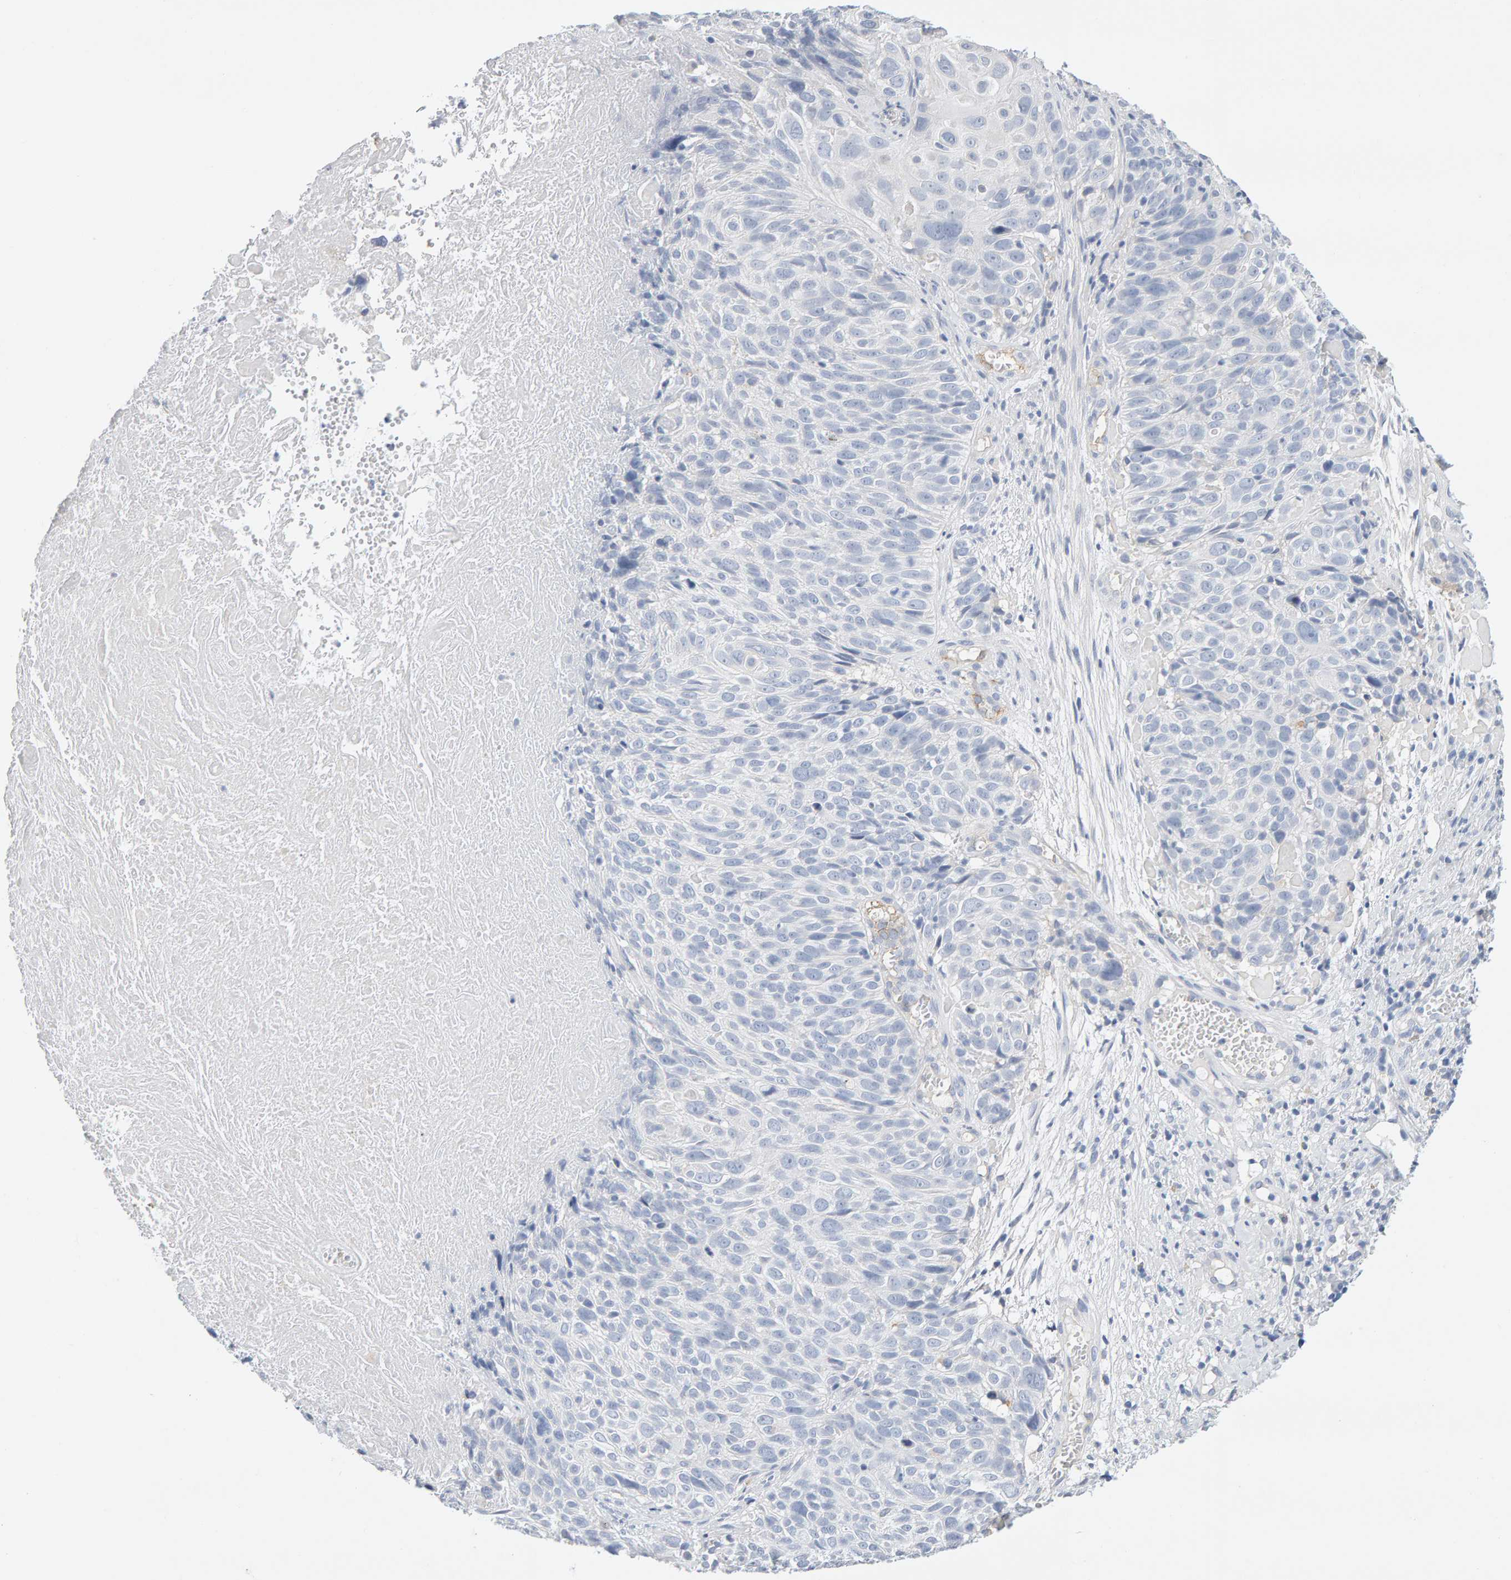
{"staining": {"intensity": "negative", "quantity": "none", "location": "none"}, "tissue": "cervical cancer", "cell_type": "Tumor cells", "image_type": "cancer", "snomed": [{"axis": "morphology", "description": "Squamous cell carcinoma, NOS"}, {"axis": "topography", "description": "Cervix"}], "caption": "Immunohistochemistry micrograph of neoplastic tissue: cervical cancer stained with DAB (3,3'-diaminobenzidine) reveals no significant protein positivity in tumor cells. (DAB (3,3'-diaminobenzidine) IHC, high magnification).", "gene": "METRNL", "patient": {"sex": "female", "age": 74}}